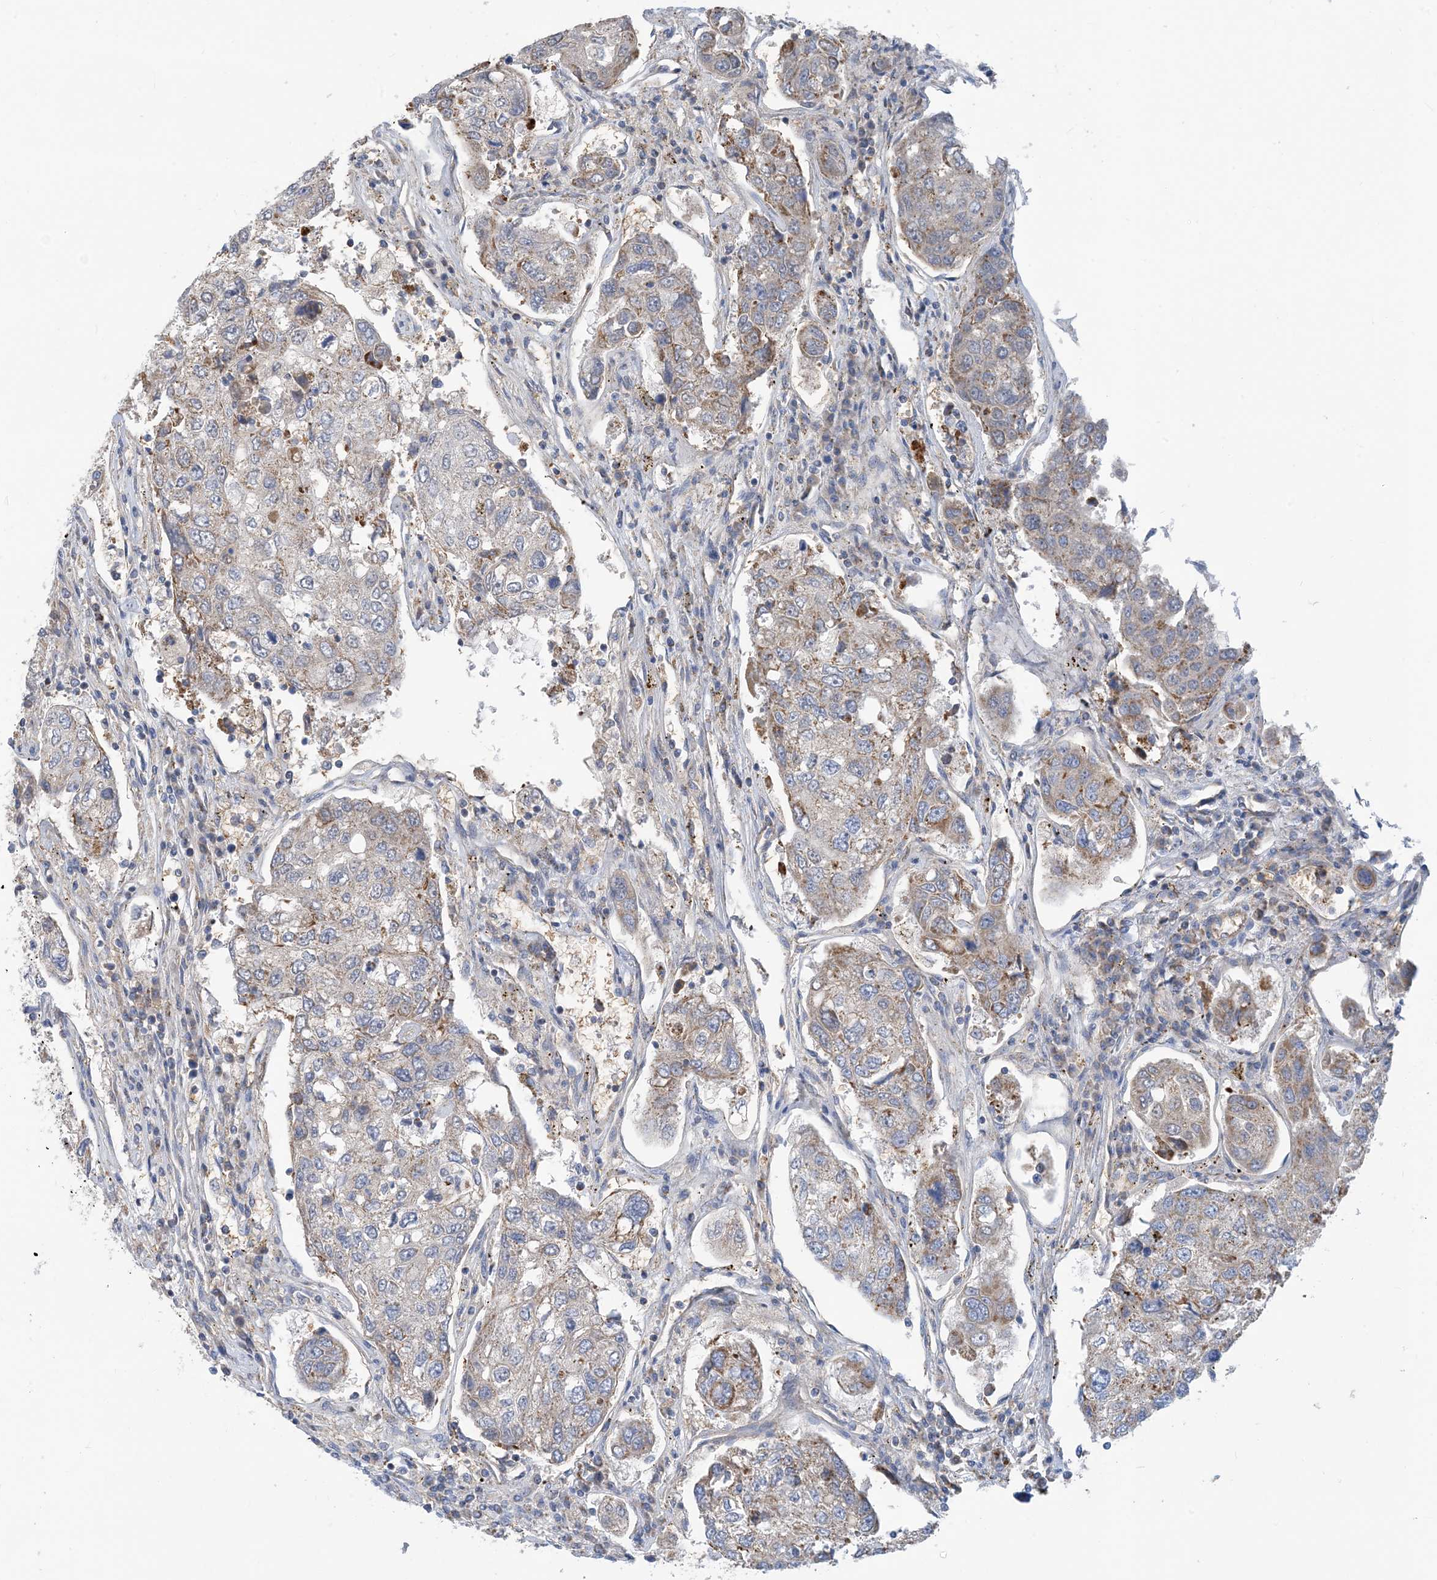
{"staining": {"intensity": "moderate", "quantity": "<25%", "location": "cytoplasmic/membranous"}, "tissue": "urothelial cancer", "cell_type": "Tumor cells", "image_type": "cancer", "snomed": [{"axis": "morphology", "description": "Urothelial carcinoma, High grade"}, {"axis": "topography", "description": "Lymph node"}, {"axis": "topography", "description": "Urinary bladder"}], "caption": "High-grade urothelial carcinoma stained with a protein marker exhibits moderate staining in tumor cells.", "gene": "PHOSPHO2", "patient": {"sex": "male", "age": 51}}